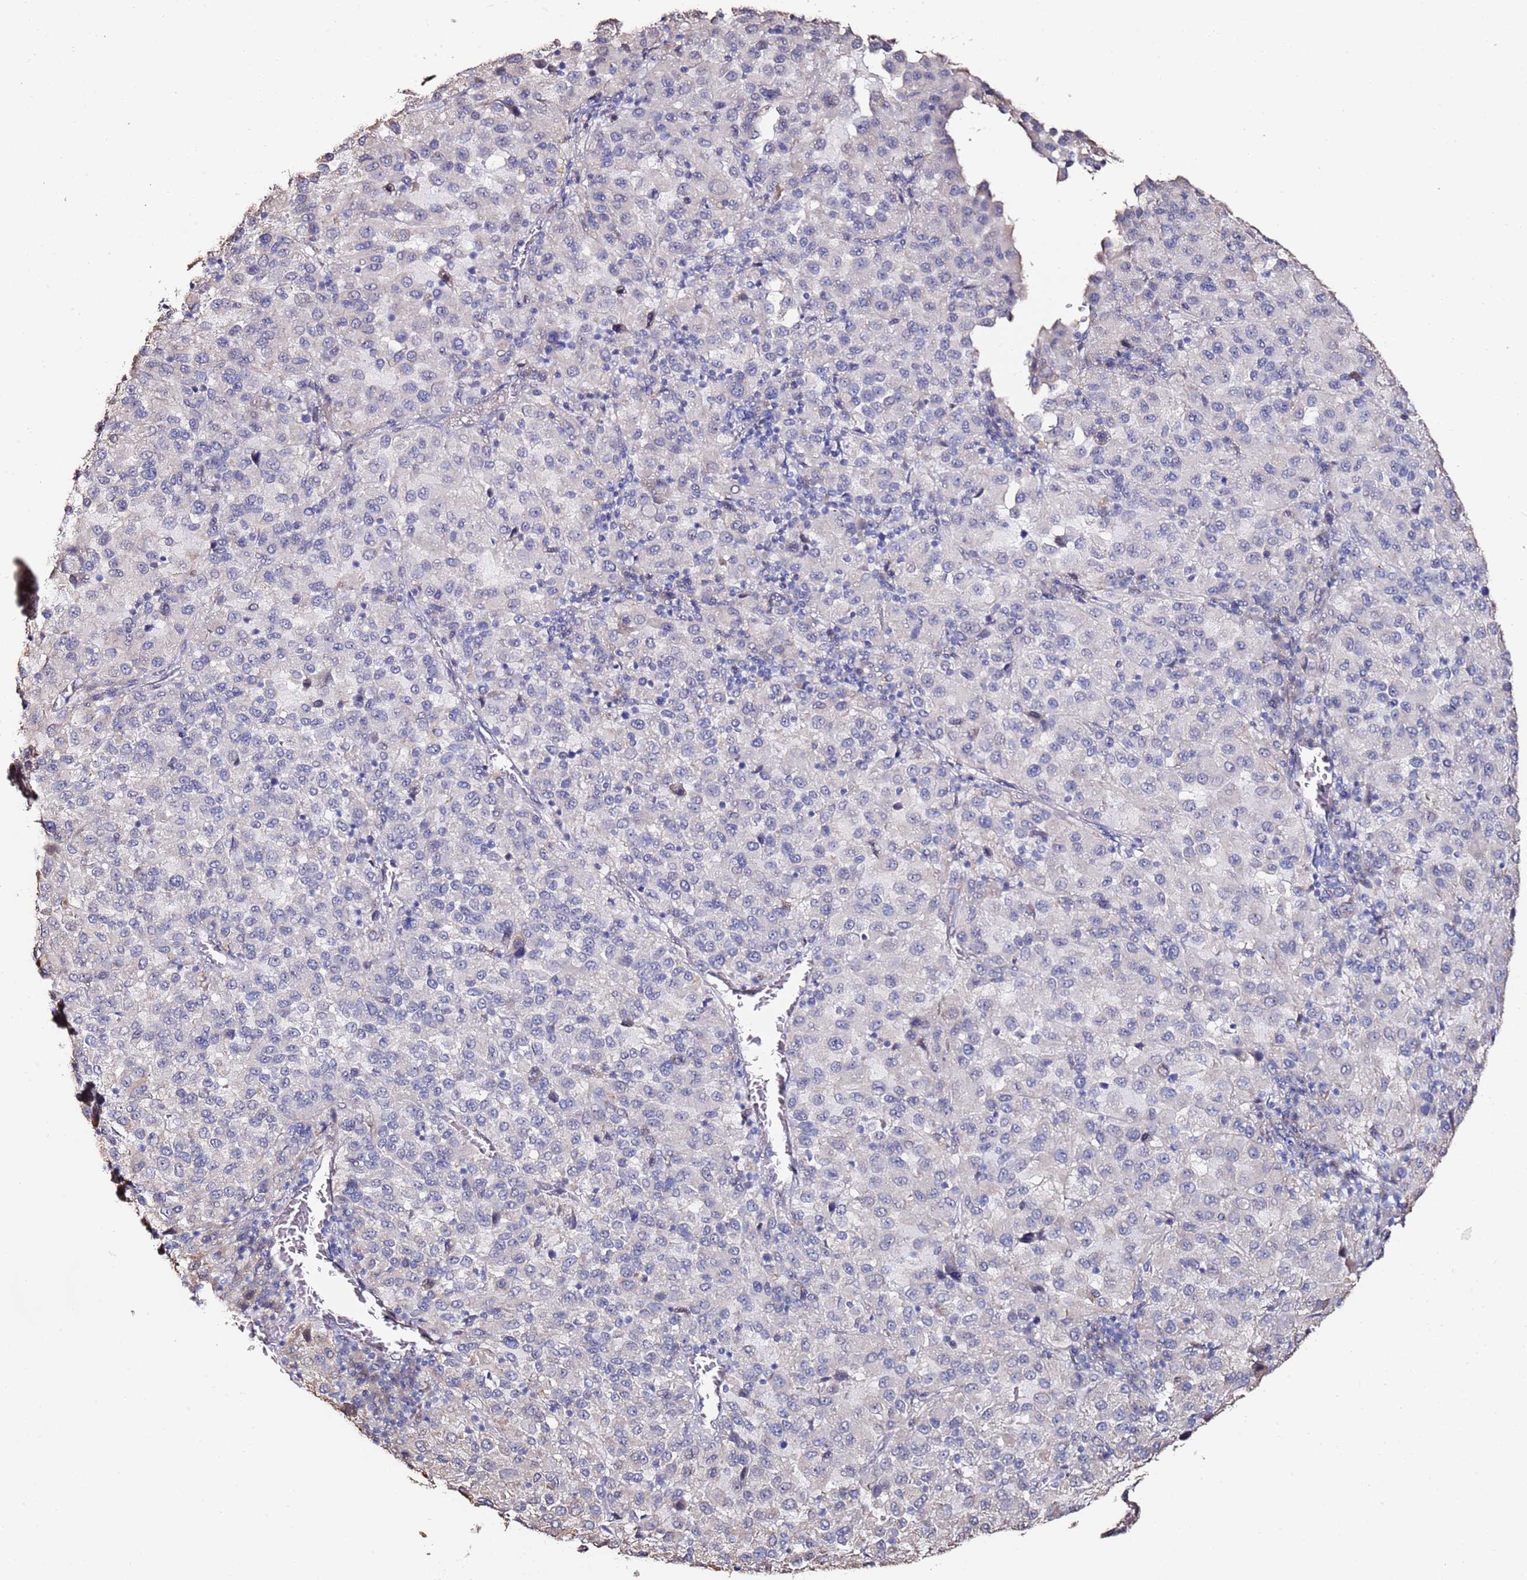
{"staining": {"intensity": "negative", "quantity": "none", "location": "none"}, "tissue": "melanoma", "cell_type": "Tumor cells", "image_type": "cancer", "snomed": [{"axis": "morphology", "description": "Malignant melanoma, Metastatic site"}, {"axis": "topography", "description": "Lung"}], "caption": "Malignant melanoma (metastatic site) stained for a protein using immunohistochemistry exhibits no staining tumor cells.", "gene": "C3orf80", "patient": {"sex": "male", "age": 64}}